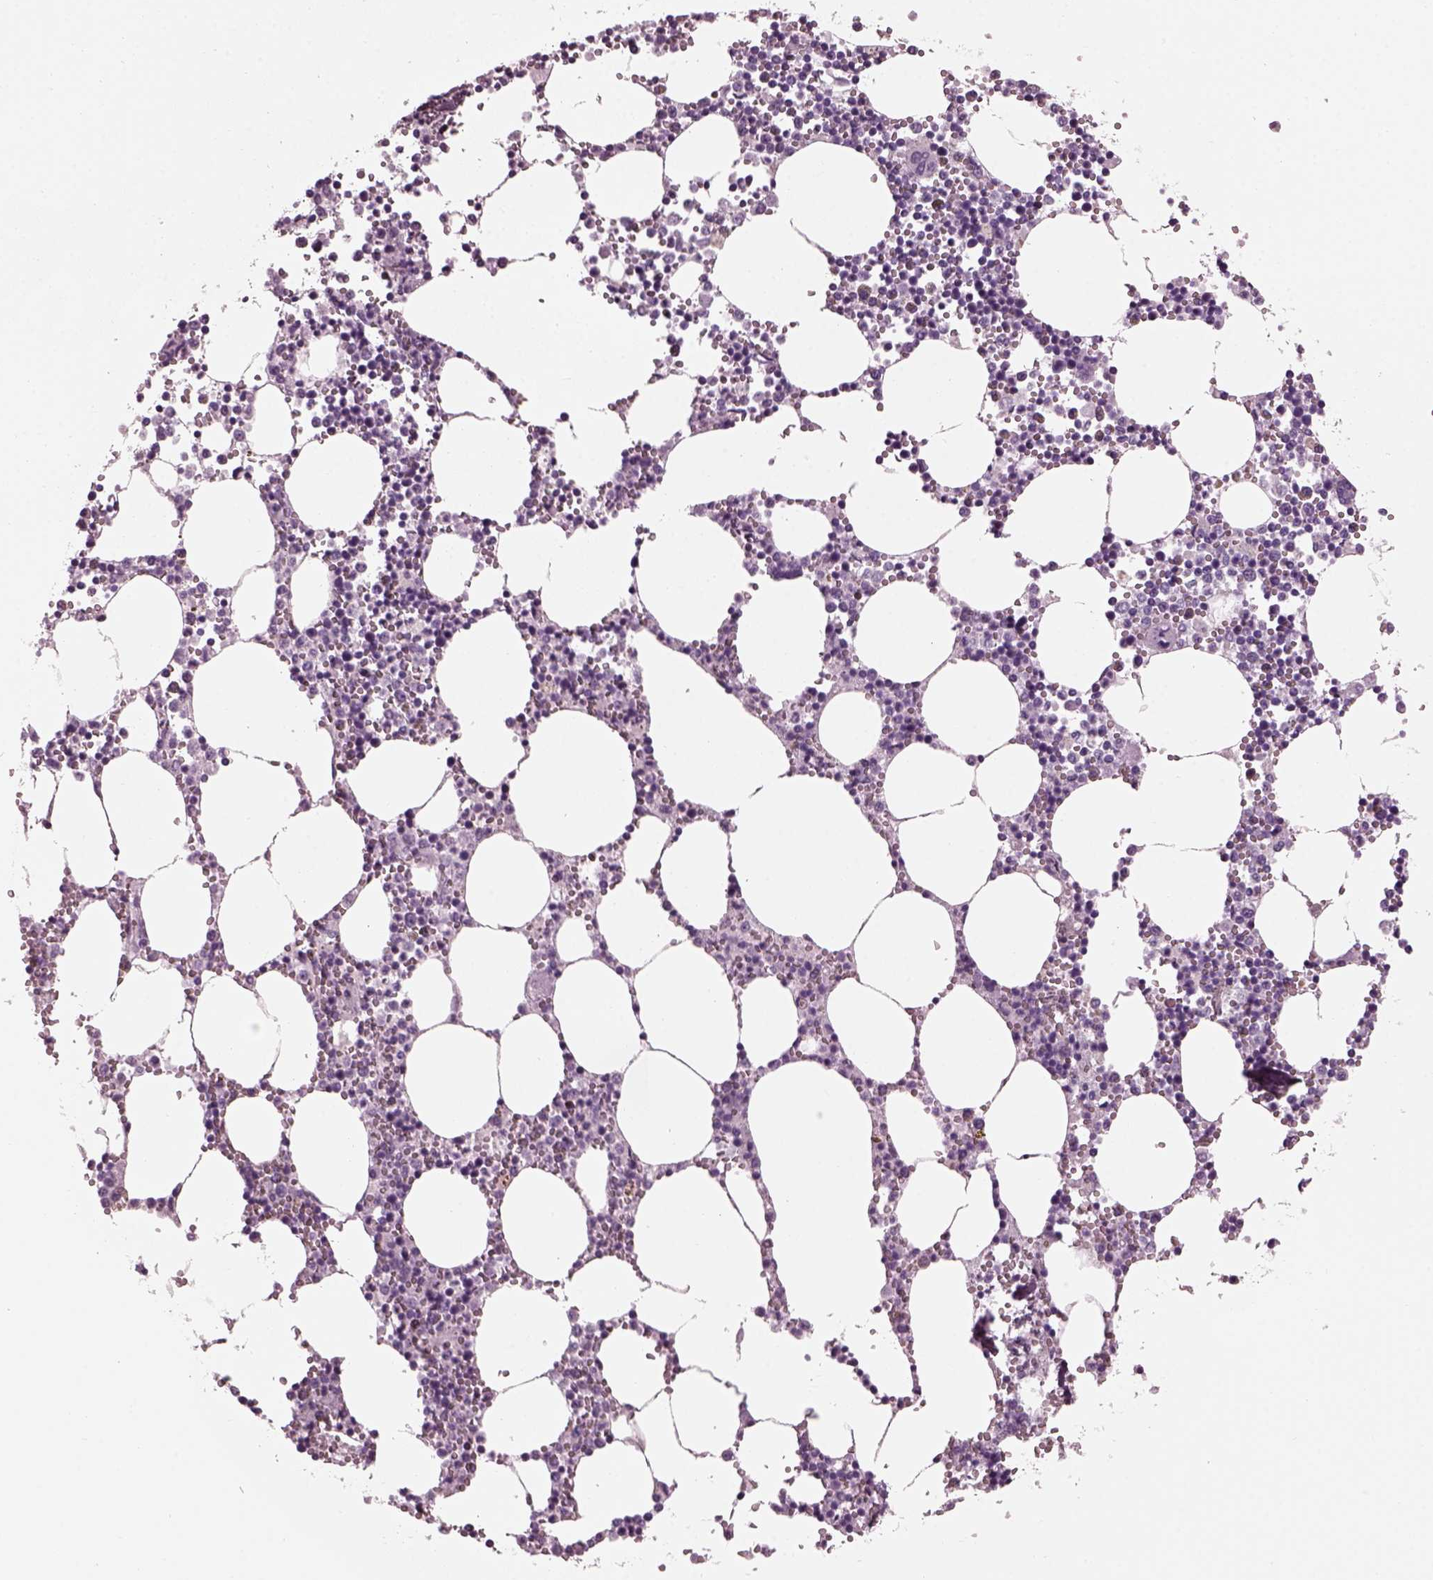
{"staining": {"intensity": "negative", "quantity": "none", "location": "none"}, "tissue": "bone marrow", "cell_type": "Hematopoietic cells", "image_type": "normal", "snomed": [{"axis": "morphology", "description": "Normal tissue, NOS"}, {"axis": "topography", "description": "Bone marrow"}], "caption": "This is an IHC histopathology image of benign human bone marrow. There is no expression in hematopoietic cells.", "gene": "BFSP1", "patient": {"sex": "male", "age": 54}}